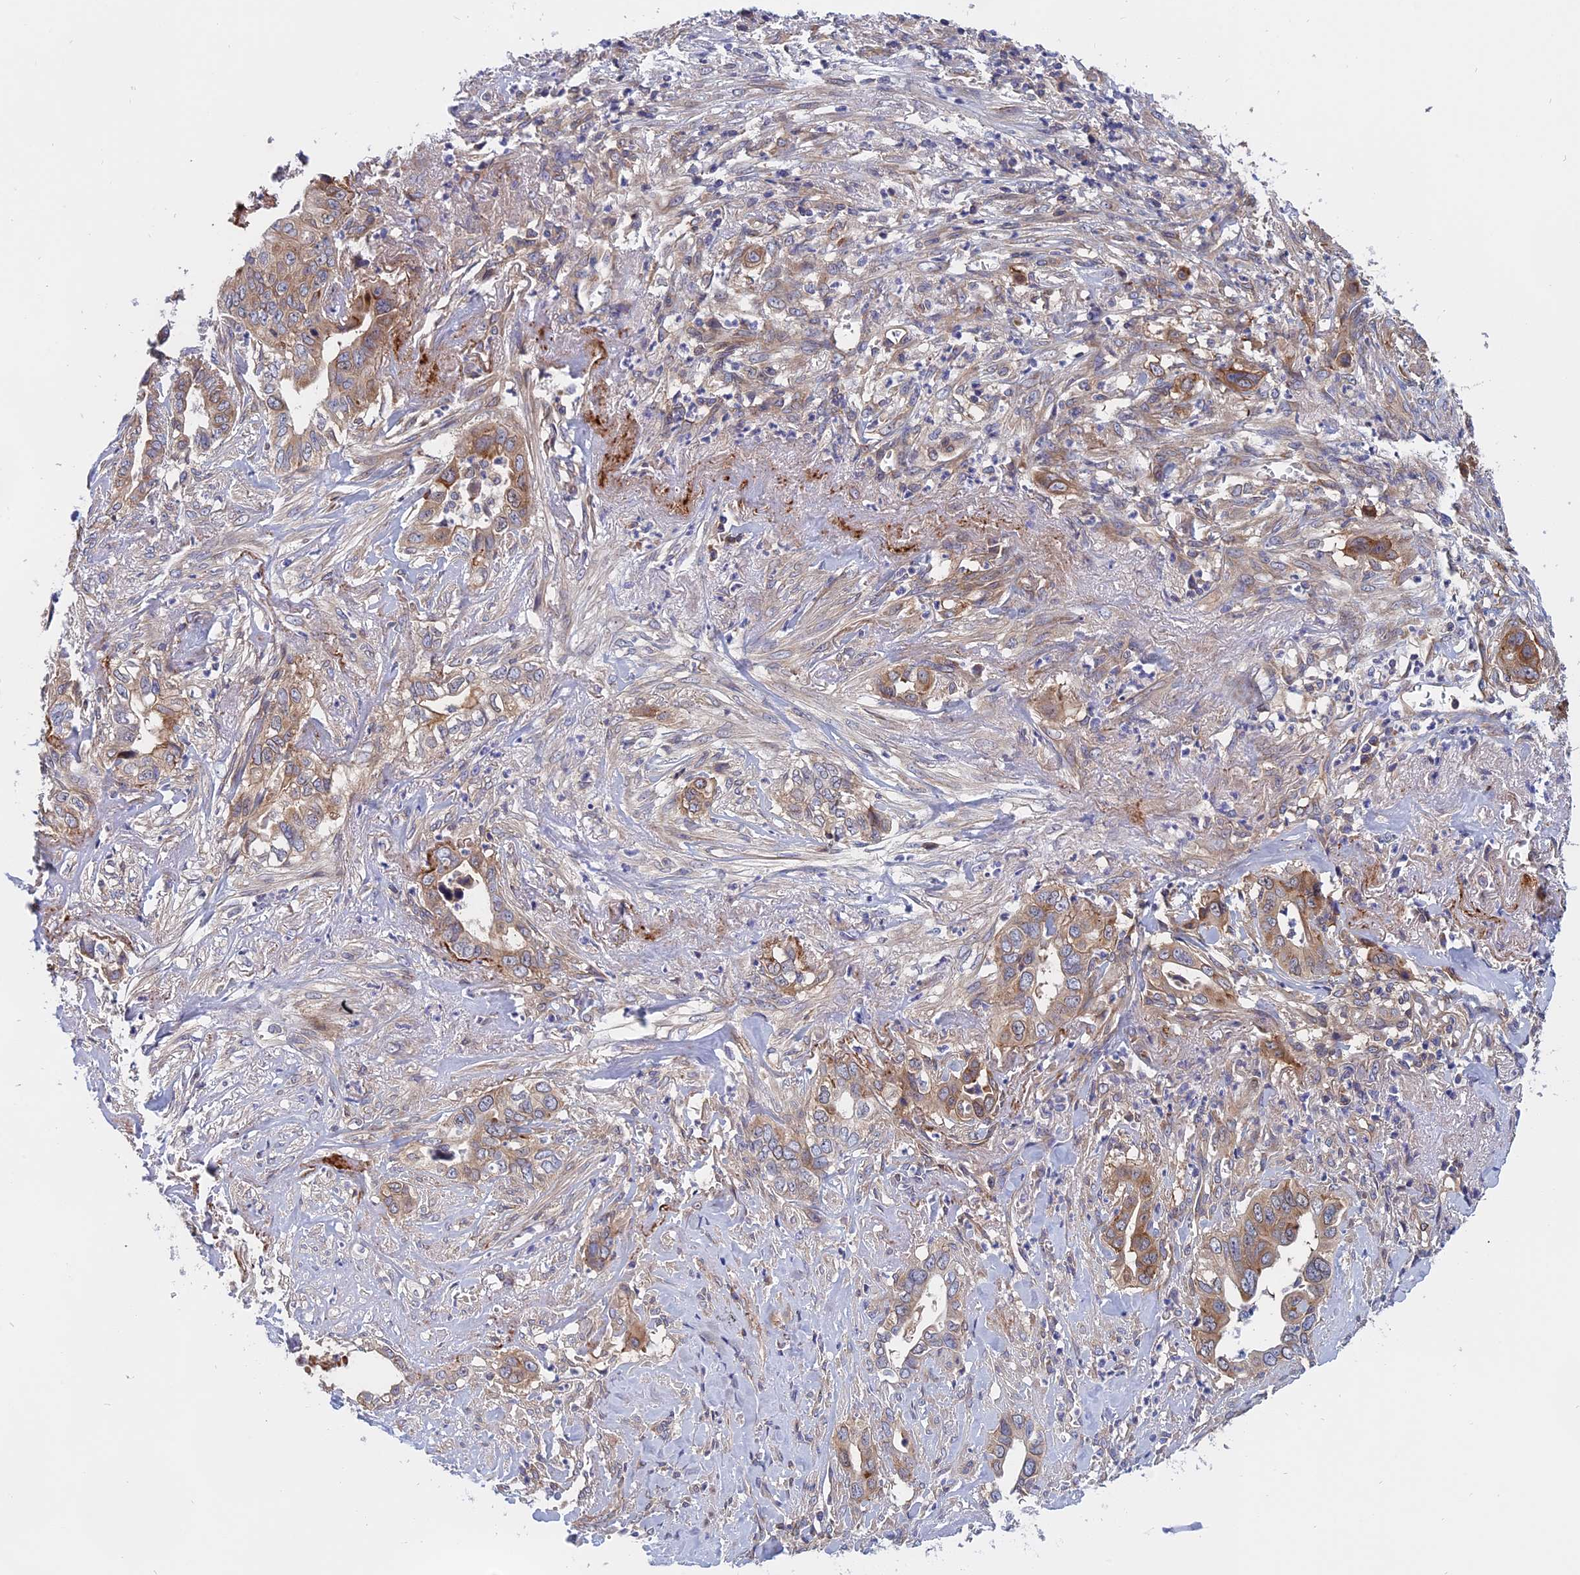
{"staining": {"intensity": "moderate", "quantity": "25%-75%", "location": "cytoplasmic/membranous"}, "tissue": "liver cancer", "cell_type": "Tumor cells", "image_type": "cancer", "snomed": [{"axis": "morphology", "description": "Cholangiocarcinoma"}, {"axis": "topography", "description": "Liver"}], "caption": "Tumor cells reveal medium levels of moderate cytoplasmic/membranous staining in about 25%-75% of cells in liver cancer.", "gene": "NAA10", "patient": {"sex": "female", "age": 79}}